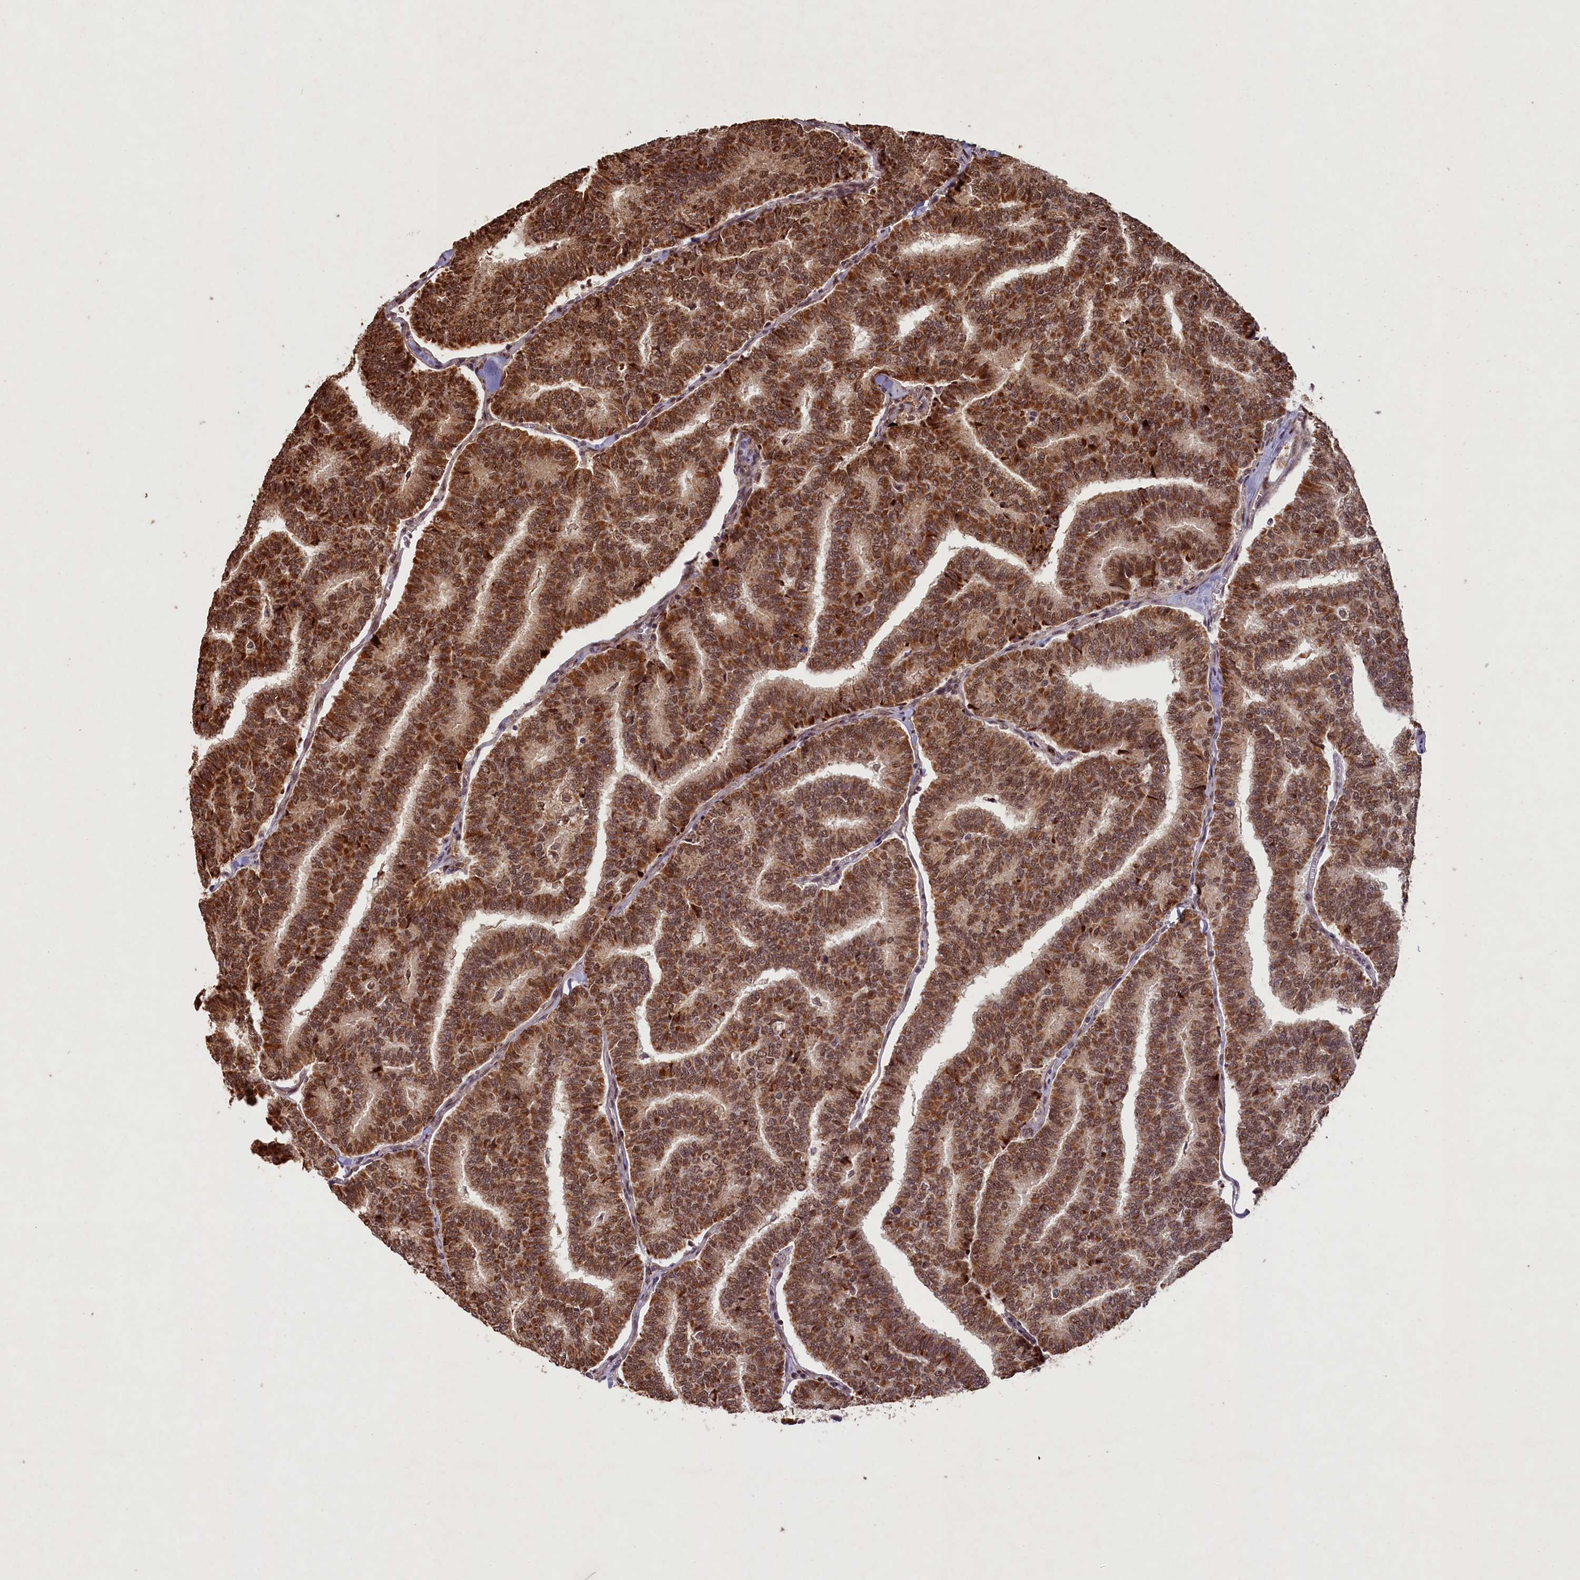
{"staining": {"intensity": "moderate", "quantity": ">75%", "location": "cytoplasmic/membranous,nuclear"}, "tissue": "thyroid cancer", "cell_type": "Tumor cells", "image_type": "cancer", "snomed": [{"axis": "morphology", "description": "Papillary adenocarcinoma, NOS"}, {"axis": "topography", "description": "Thyroid gland"}], "caption": "Approximately >75% of tumor cells in human thyroid cancer show moderate cytoplasmic/membranous and nuclear protein positivity as visualized by brown immunohistochemical staining.", "gene": "SHPRH", "patient": {"sex": "female", "age": 35}}